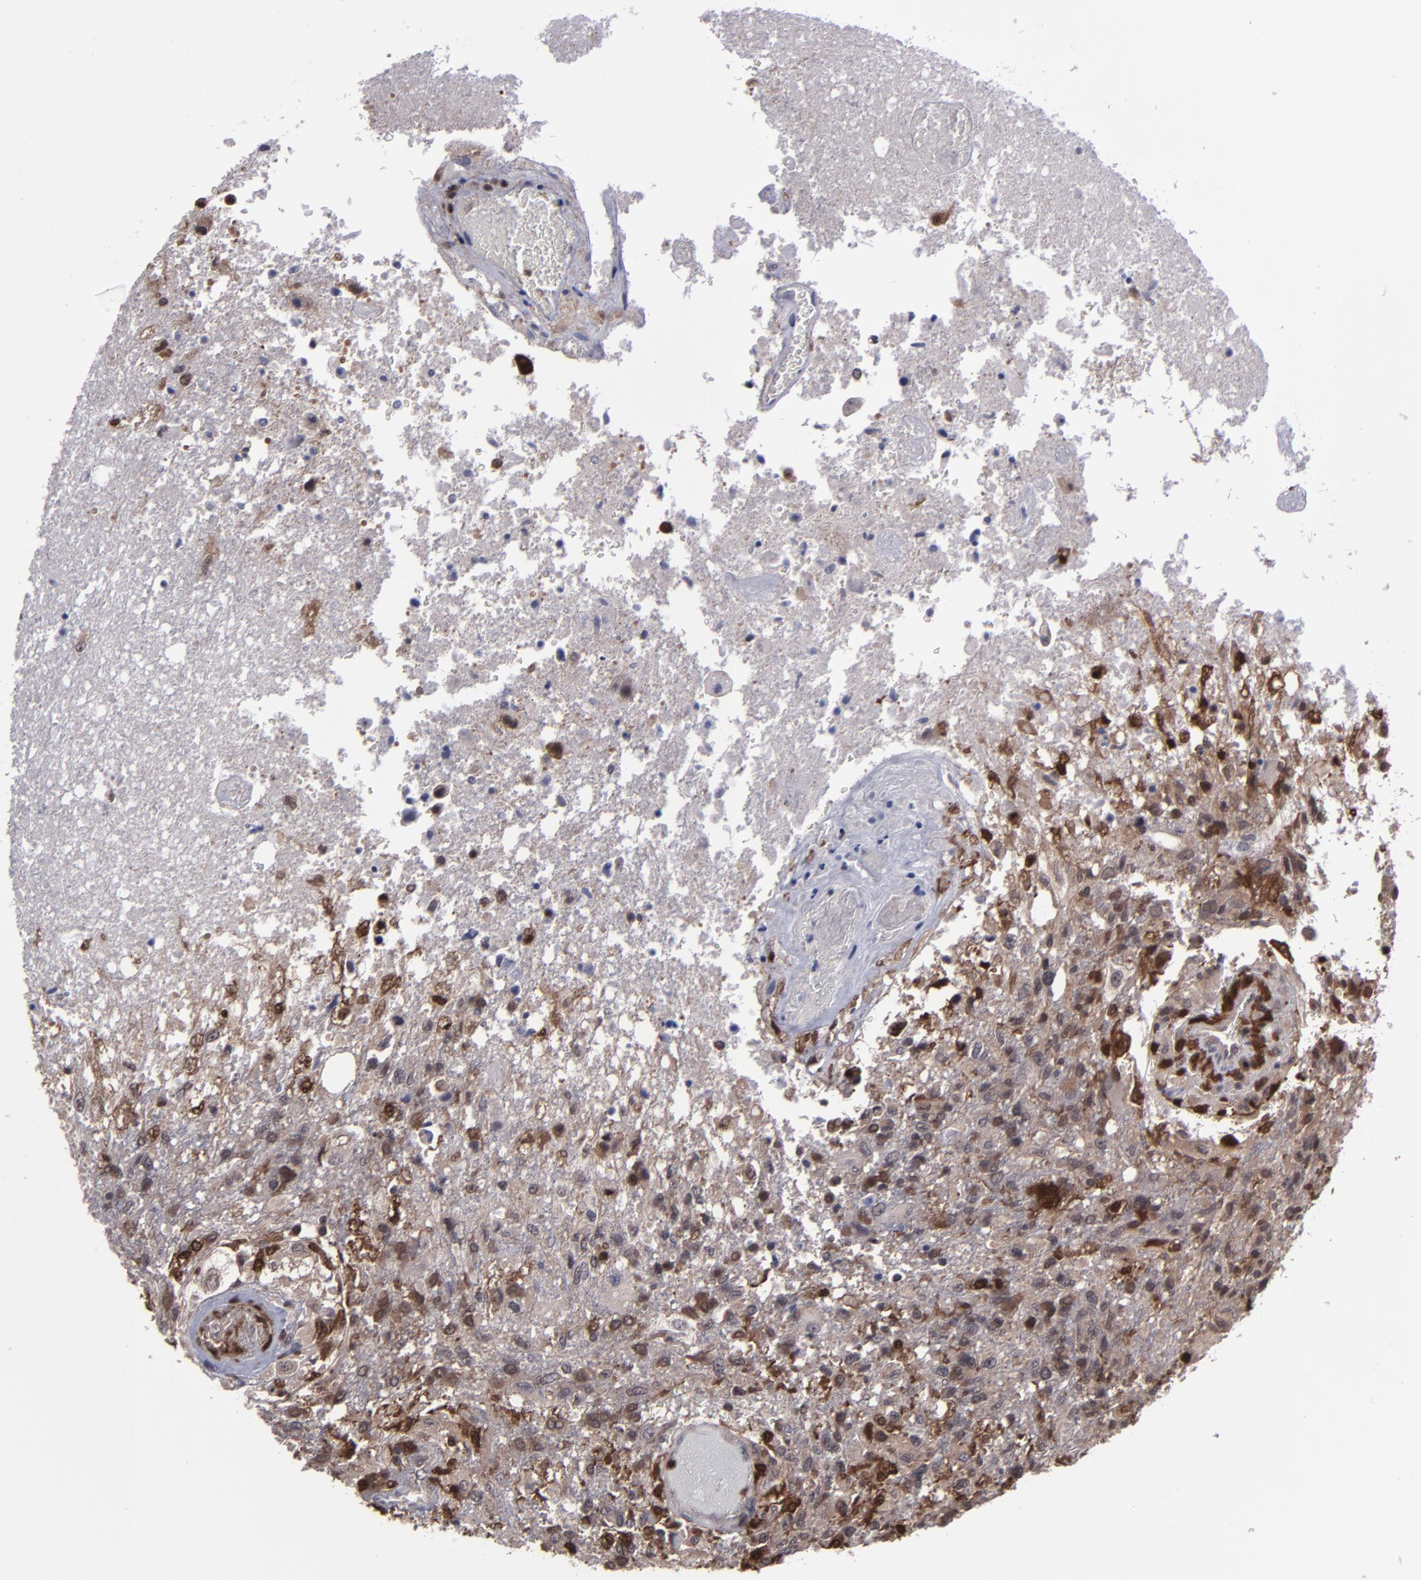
{"staining": {"intensity": "moderate", "quantity": "25%-75%", "location": "nuclear"}, "tissue": "glioma", "cell_type": "Tumor cells", "image_type": "cancer", "snomed": [{"axis": "morphology", "description": "Glioma, malignant, High grade"}, {"axis": "topography", "description": "Cerebral cortex"}], "caption": "IHC image of human glioma stained for a protein (brown), which exhibits medium levels of moderate nuclear positivity in about 25%-75% of tumor cells.", "gene": "GRB2", "patient": {"sex": "male", "age": 79}}